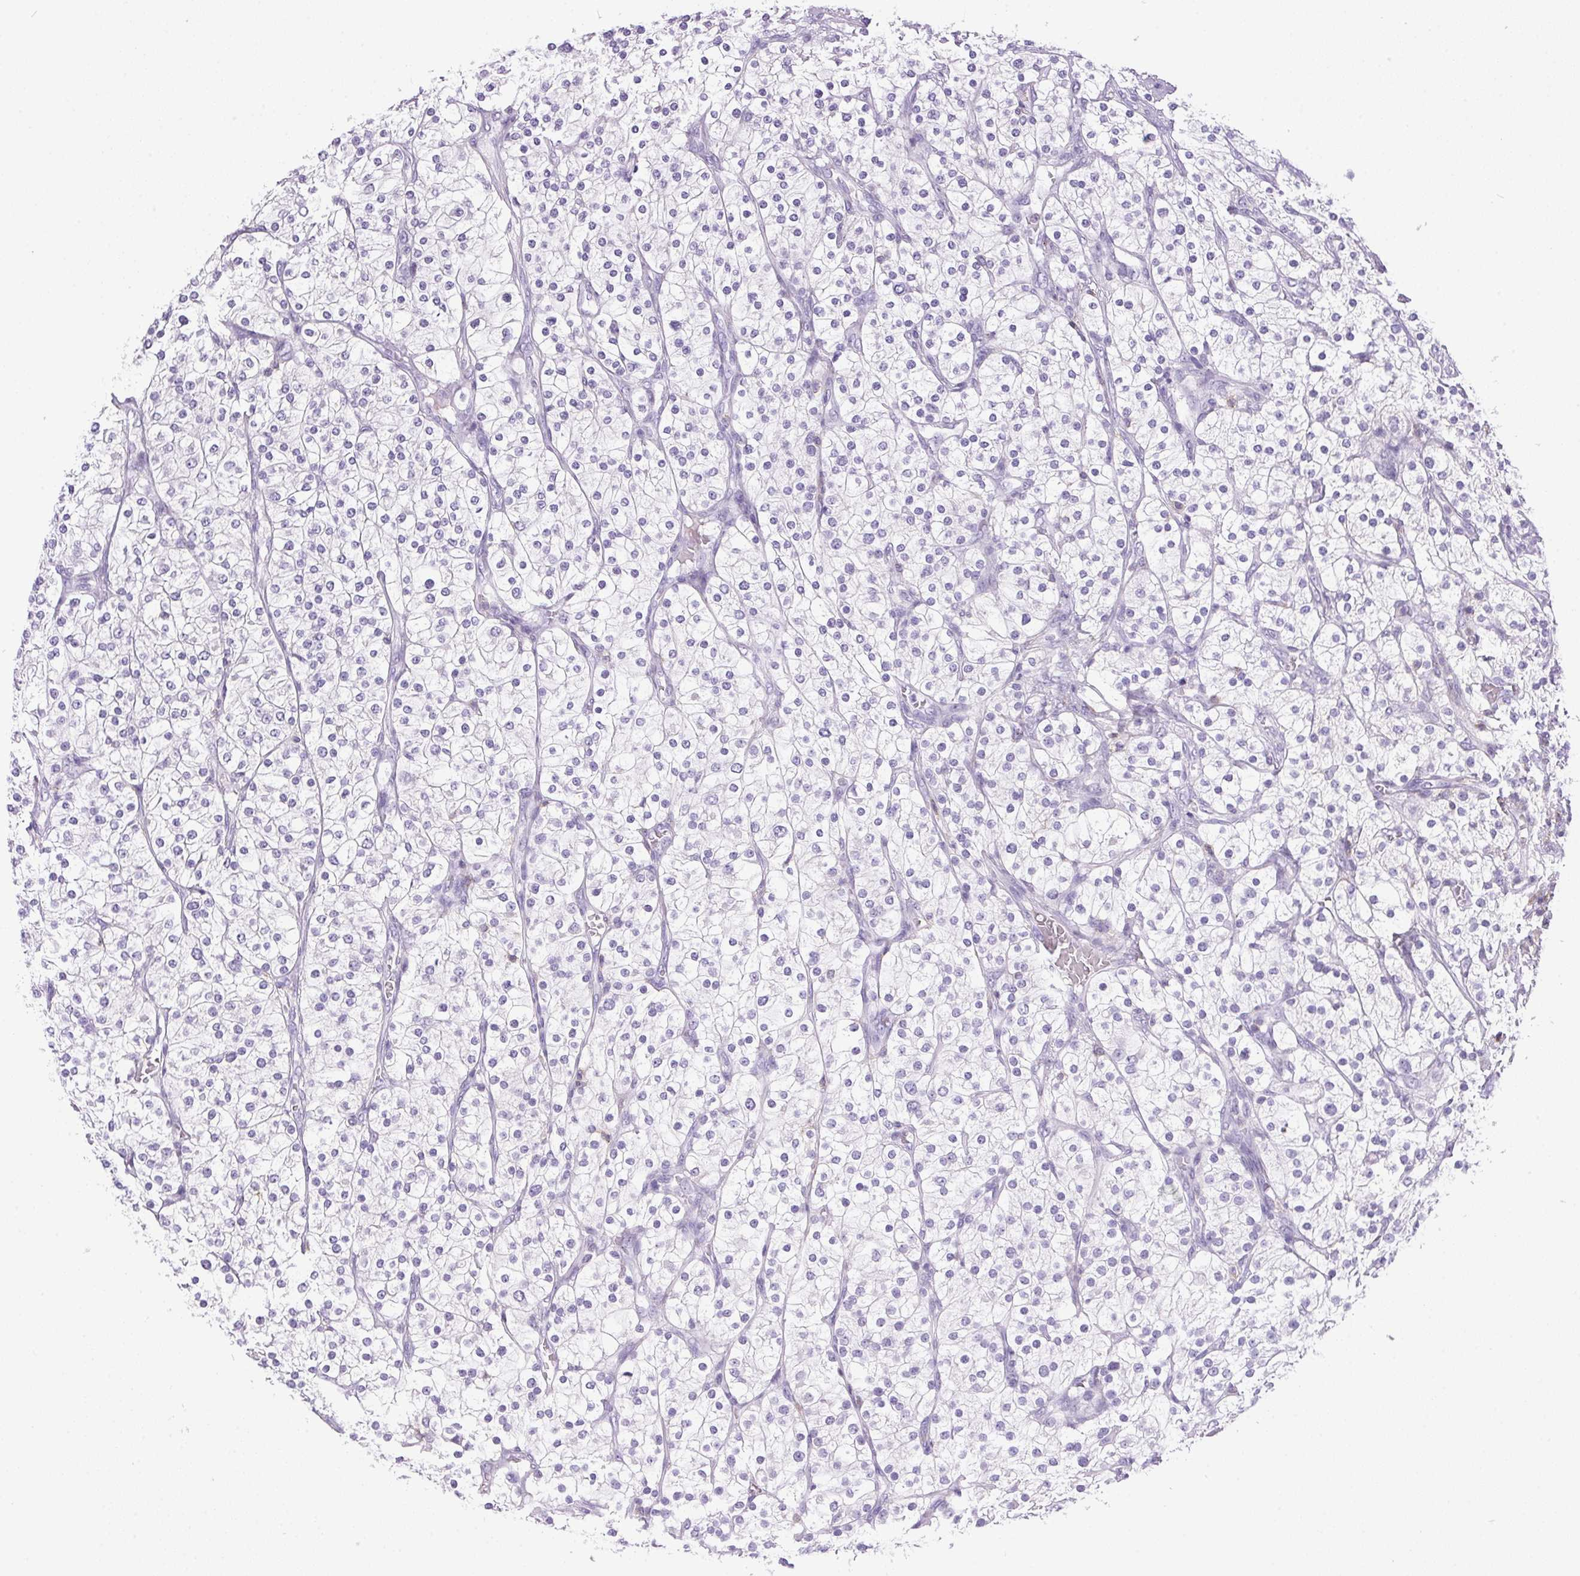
{"staining": {"intensity": "negative", "quantity": "none", "location": "none"}, "tissue": "renal cancer", "cell_type": "Tumor cells", "image_type": "cancer", "snomed": [{"axis": "morphology", "description": "Adenocarcinoma, NOS"}, {"axis": "topography", "description": "Kidney"}], "caption": "High power microscopy histopathology image of an immunohistochemistry (IHC) micrograph of renal adenocarcinoma, revealing no significant staining in tumor cells. (DAB immunohistochemistry visualized using brightfield microscopy, high magnification).", "gene": "S100A2", "patient": {"sex": "male", "age": 80}}